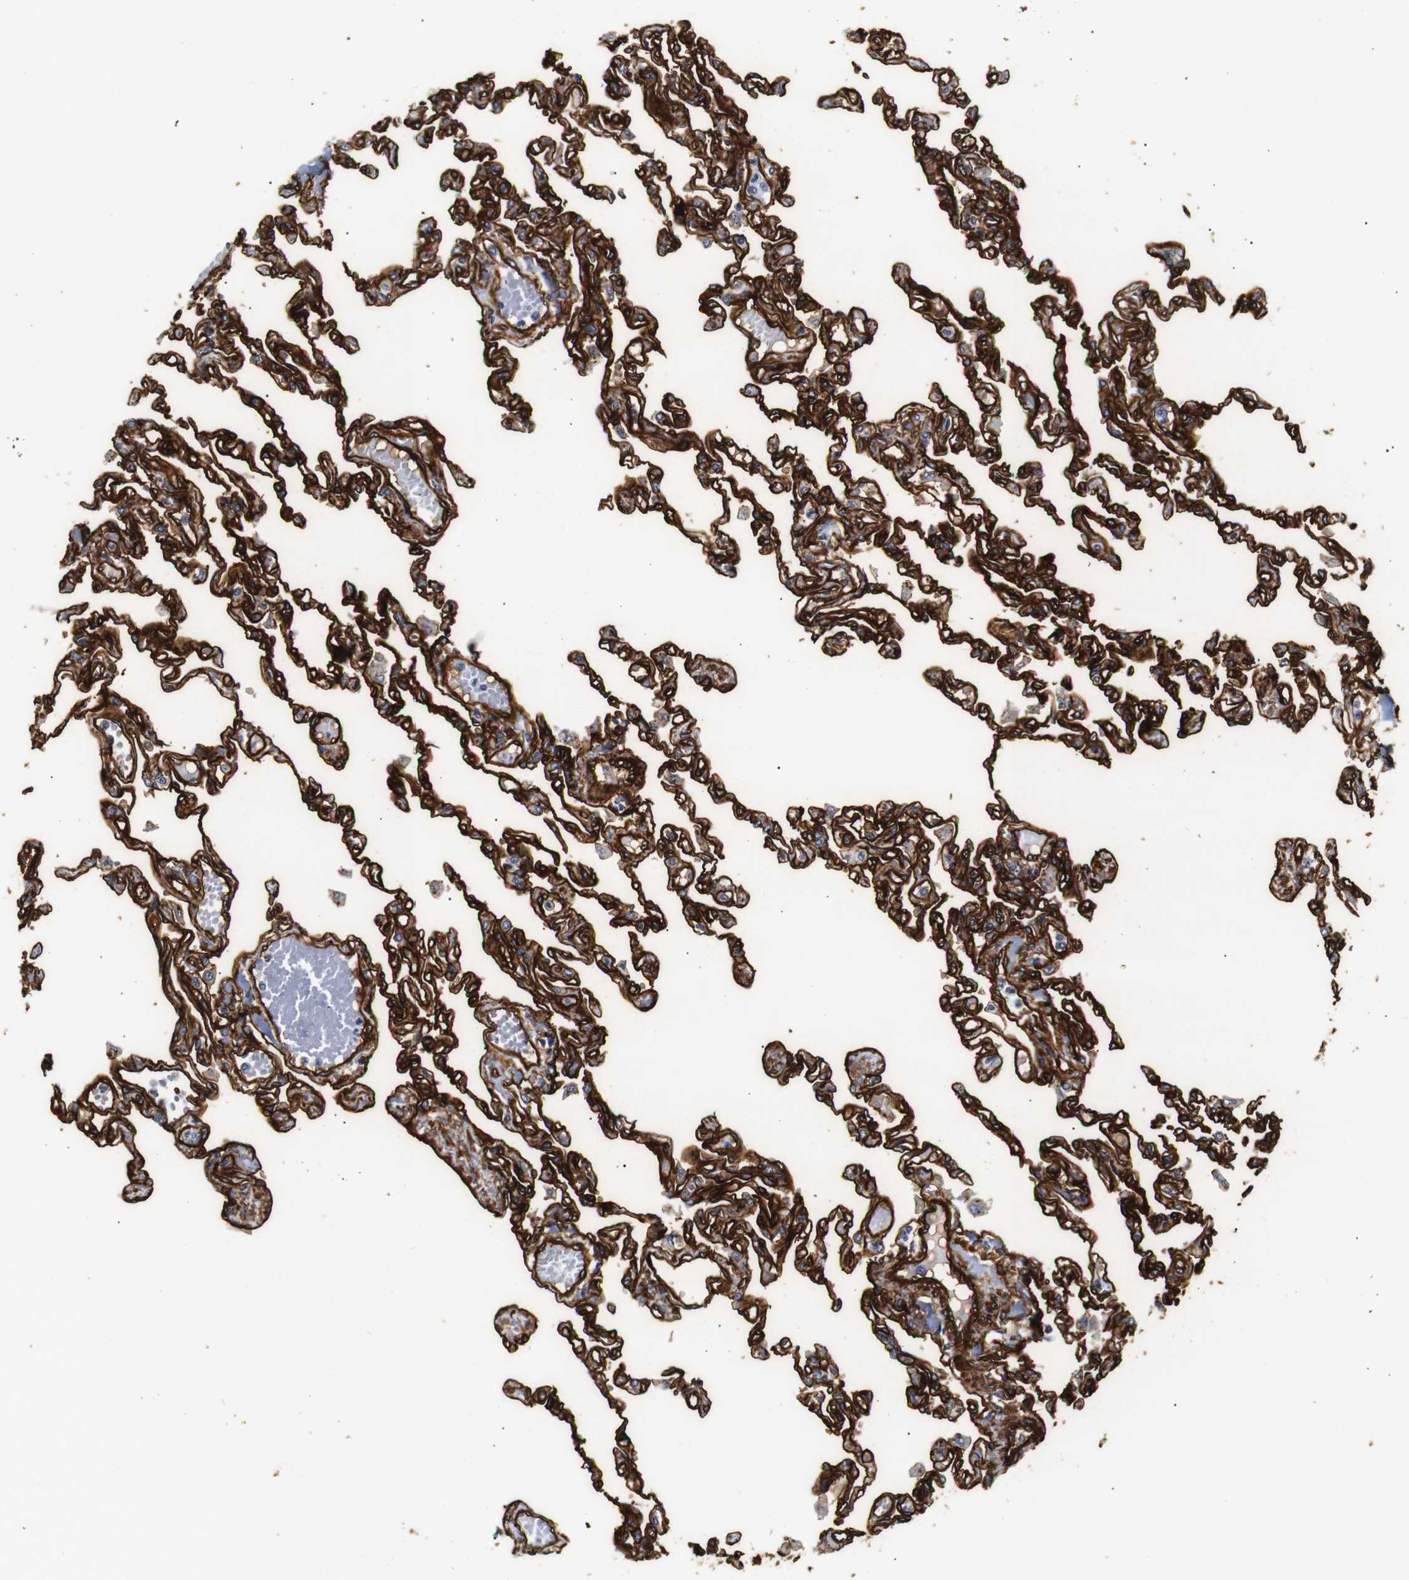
{"staining": {"intensity": "strong", "quantity": ">75%", "location": "cytoplasmic/membranous"}, "tissue": "lung", "cell_type": "Alveolar cells", "image_type": "normal", "snomed": [{"axis": "morphology", "description": "Normal tissue, NOS"}, {"axis": "topography", "description": "Lung"}], "caption": "IHC staining of normal lung, which reveals high levels of strong cytoplasmic/membranous staining in approximately >75% of alveolar cells indicating strong cytoplasmic/membranous protein expression. The staining was performed using DAB (3,3'-diaminobenzidine) (brown) for protein detection and nuclei were counterstained in hematoxylin (blue).", "gene": "CAV2", "patient": {"sex": "male", "age": 21}}